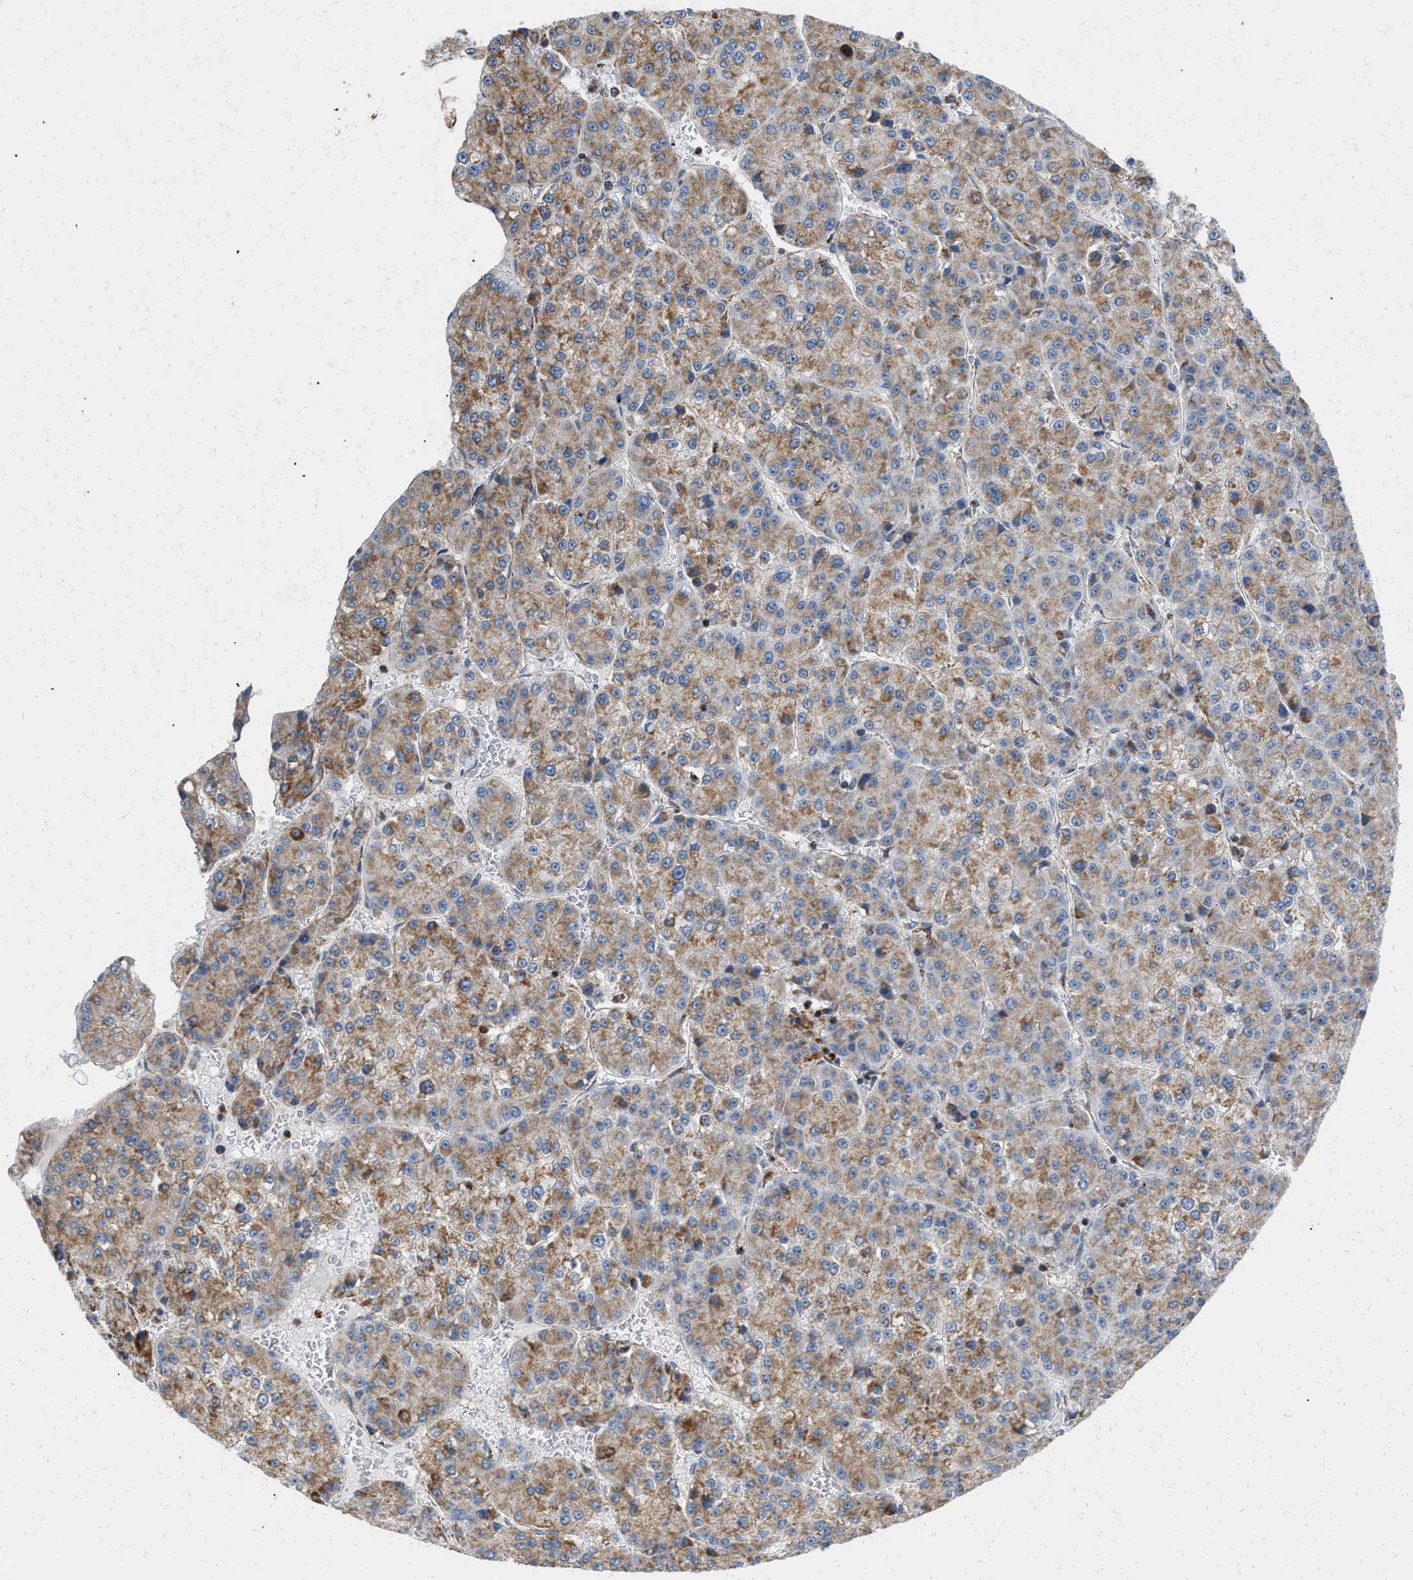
{"staining": {"intensity": "moderate", "quantity": ">75%", "location": "cytoplasmic/membranous"}, "tissue": "liver cancer", "cell_type": "Tumor cells", "image_type": "cancer", "snomed": [{"axis": "morphology", "description": "Carcinoma, Hepatocellular, NOS"}, {"axis": "topography", "description": "Liver"}], "caption": "Approximately >75% of tumor cells in liver cancer reveal moderate cytoplasmic/membranous protein positivity as visualized by brown immunohistochemical staining.", "gene": "GRB10", "patient": {"sex": "female", "age": 73}}